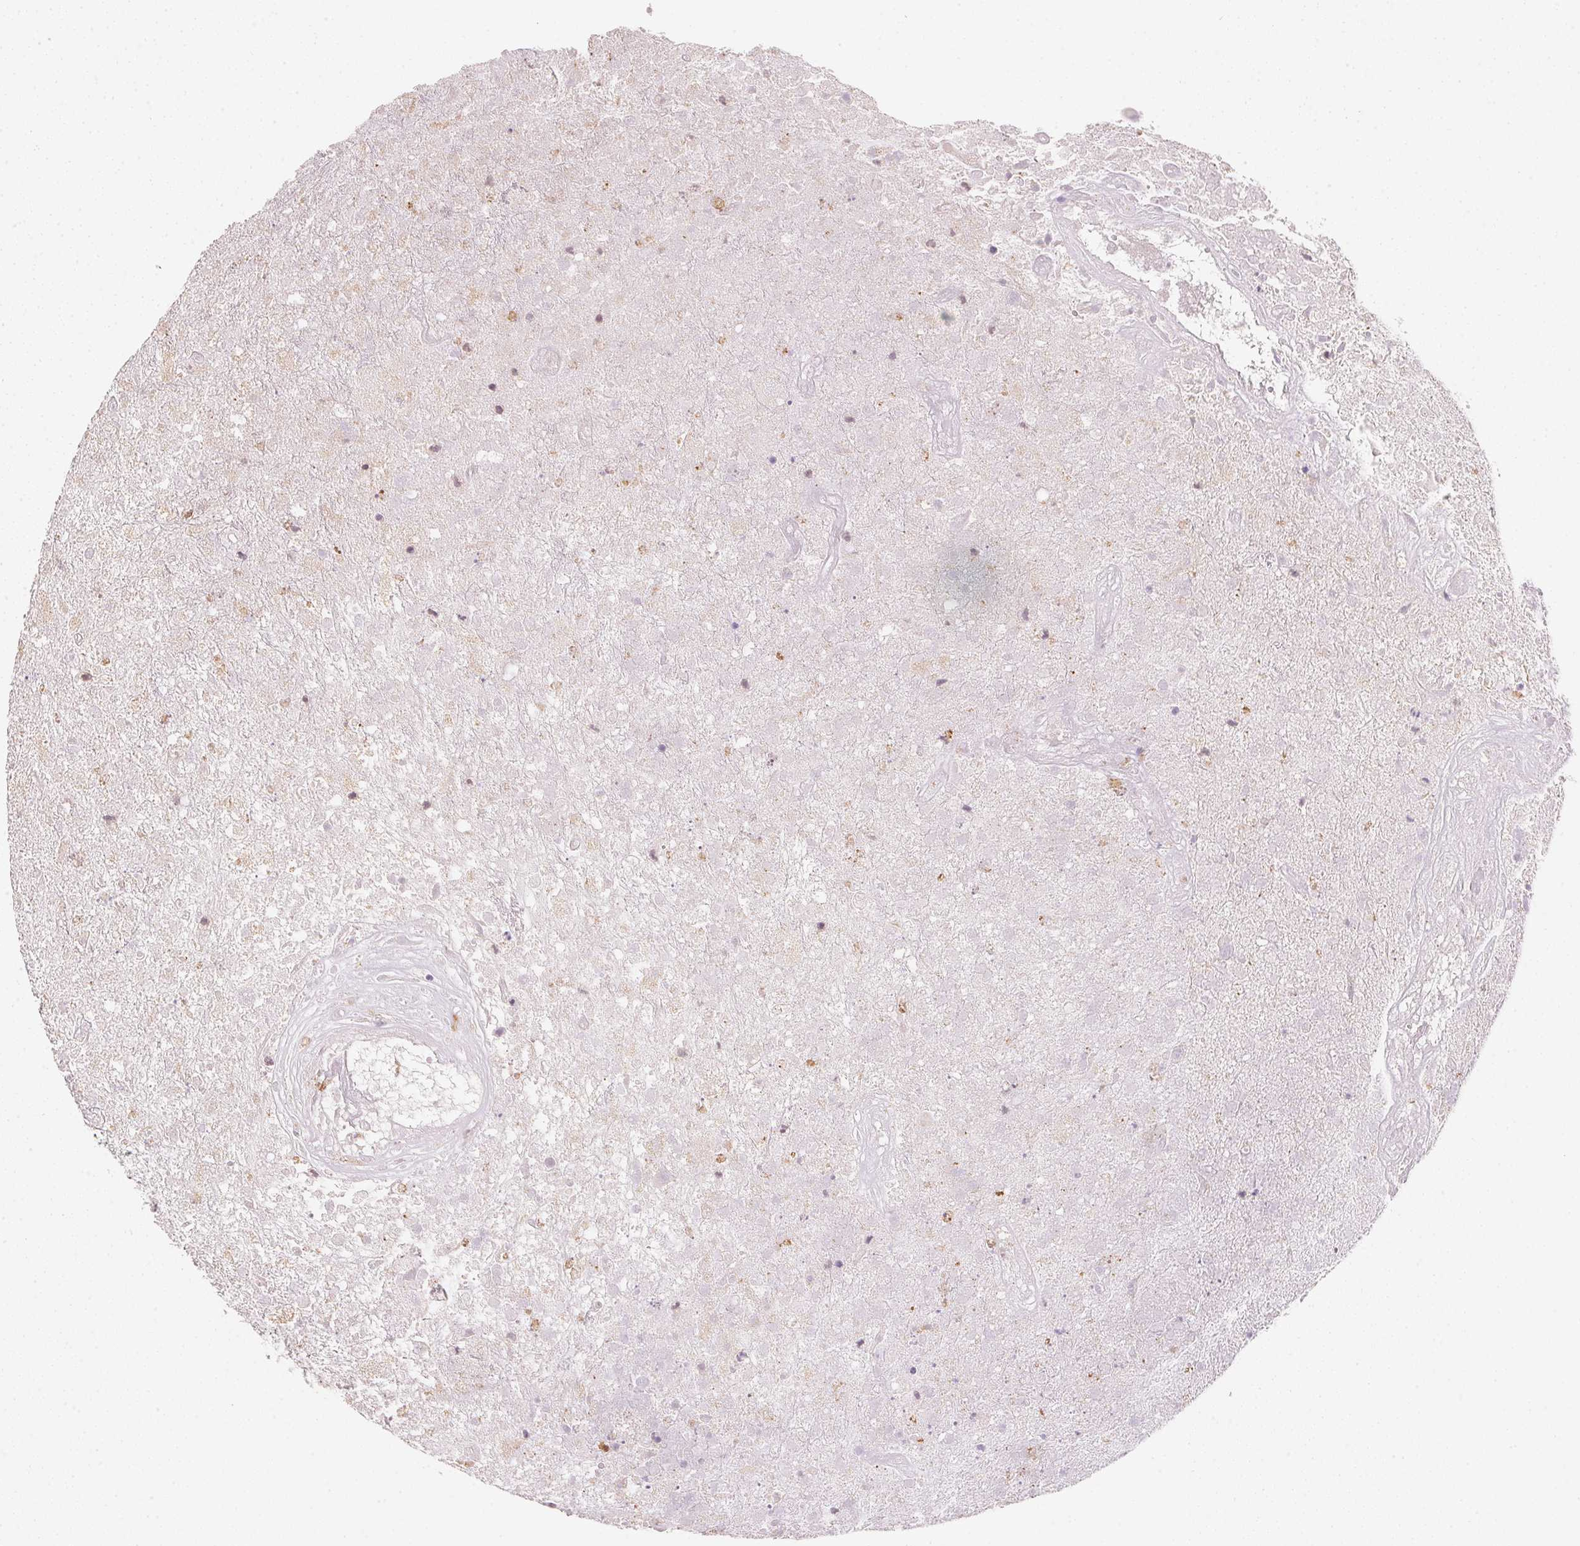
{"staining": {"intensity": "negative", "quantity": "none", "location": "none"}, "tissue": "glioma", "cell_type": "Tumor cells", "image_type": "cancer", "snomed": [{"axis": "morphology", "description": "Glioma, malignant, High grade"}, {"axis": "topography", "description": "Brain"}], "caption": "Immunohistochemical staining of malignant high-grade glioma reveals no significant positivity in tumor cells.", "gene": "FNDC4", "patient": {"sex": "male", "age": 46}}